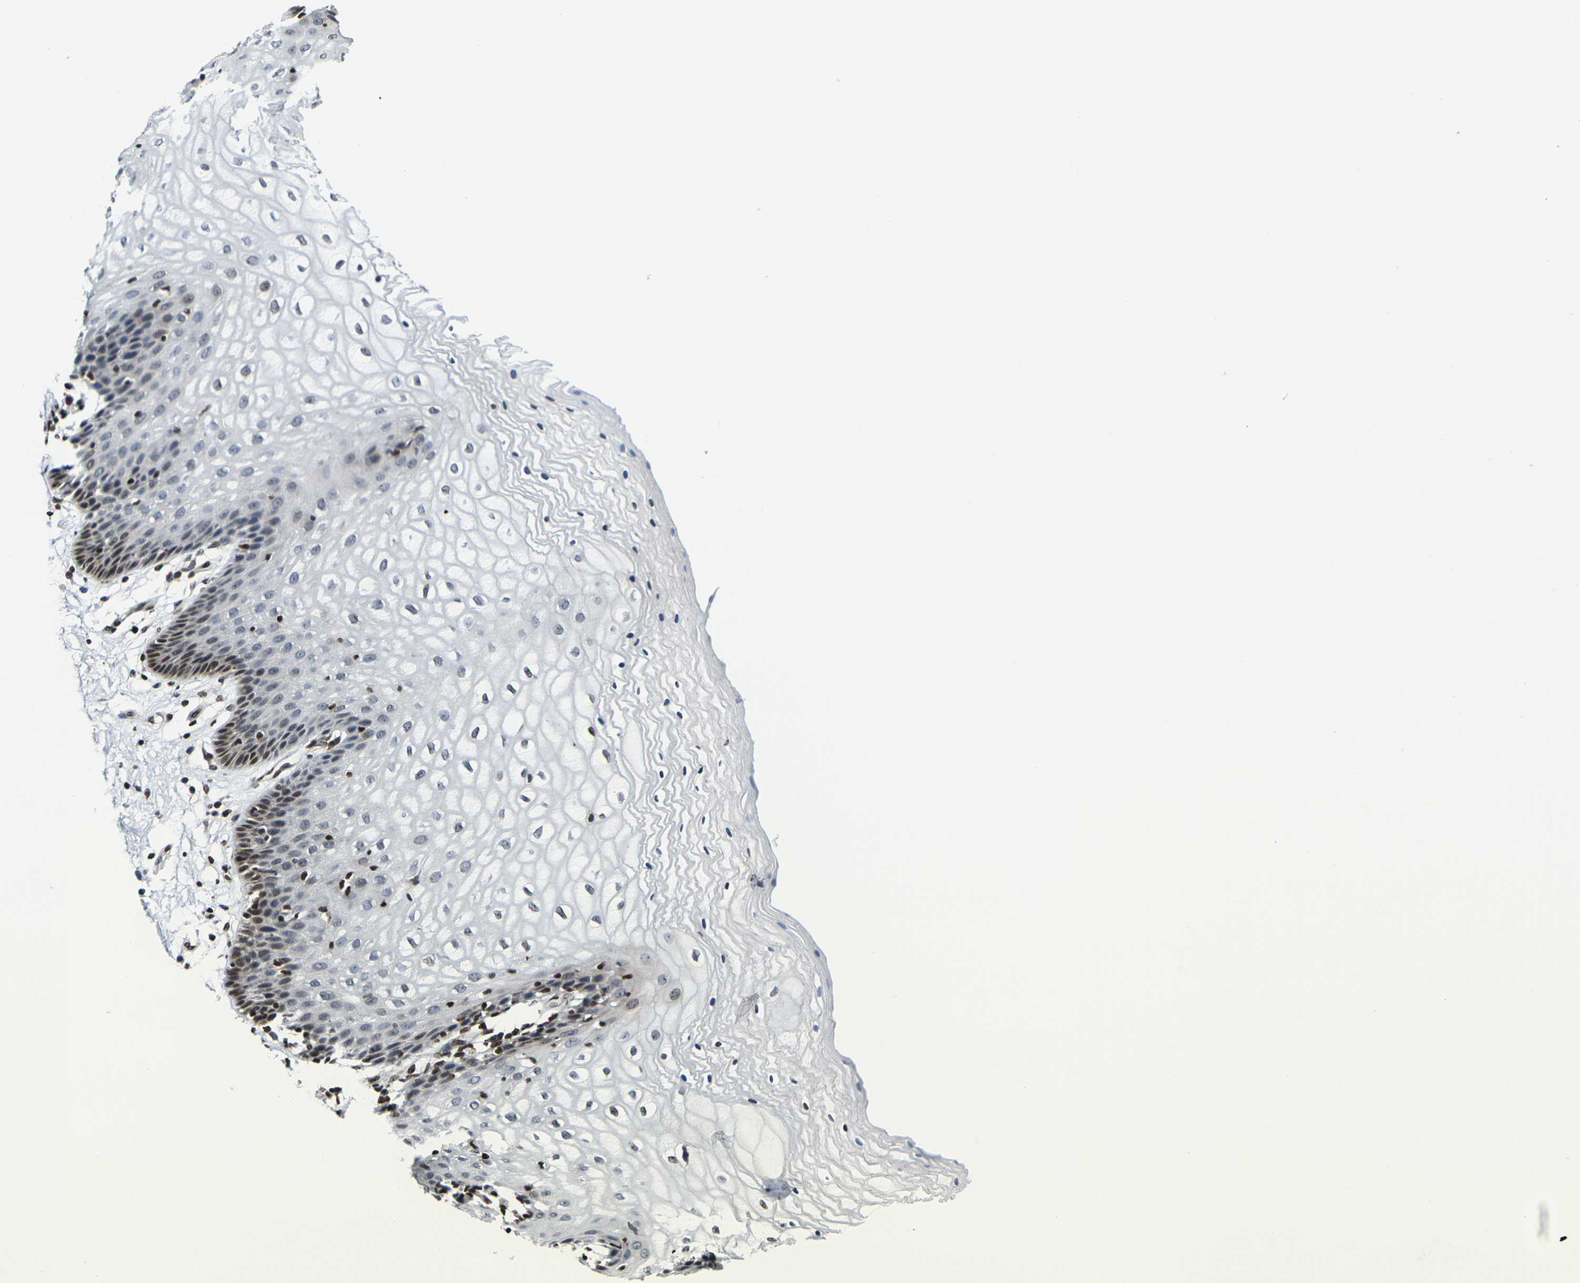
{"staining": {"intensity": "strong", "quantity": "<25%", "location": "nuclear"}, "tissue": "vagina", "cell_type": "Squamous epithelial cells", "image_type": "normal", "snomed": [{"axis": "morphology", "description": "Normal tissue, NOS"}, {"axis": "topography", "description": "Vagina"}], "caption": "High-power microscopy captured an immunohistochemistry image of benign vagina, revealing strong nuclear positivity in approximately <25% of squamous epithelial cells. (Stains: DAB (3,3'-diaminobenzidine) in brown, nuclei in blue, Microscopy: brightfield microscopy at high magnification).", "gene": "H1", "patient": {"sex": "female", "age": 34}}